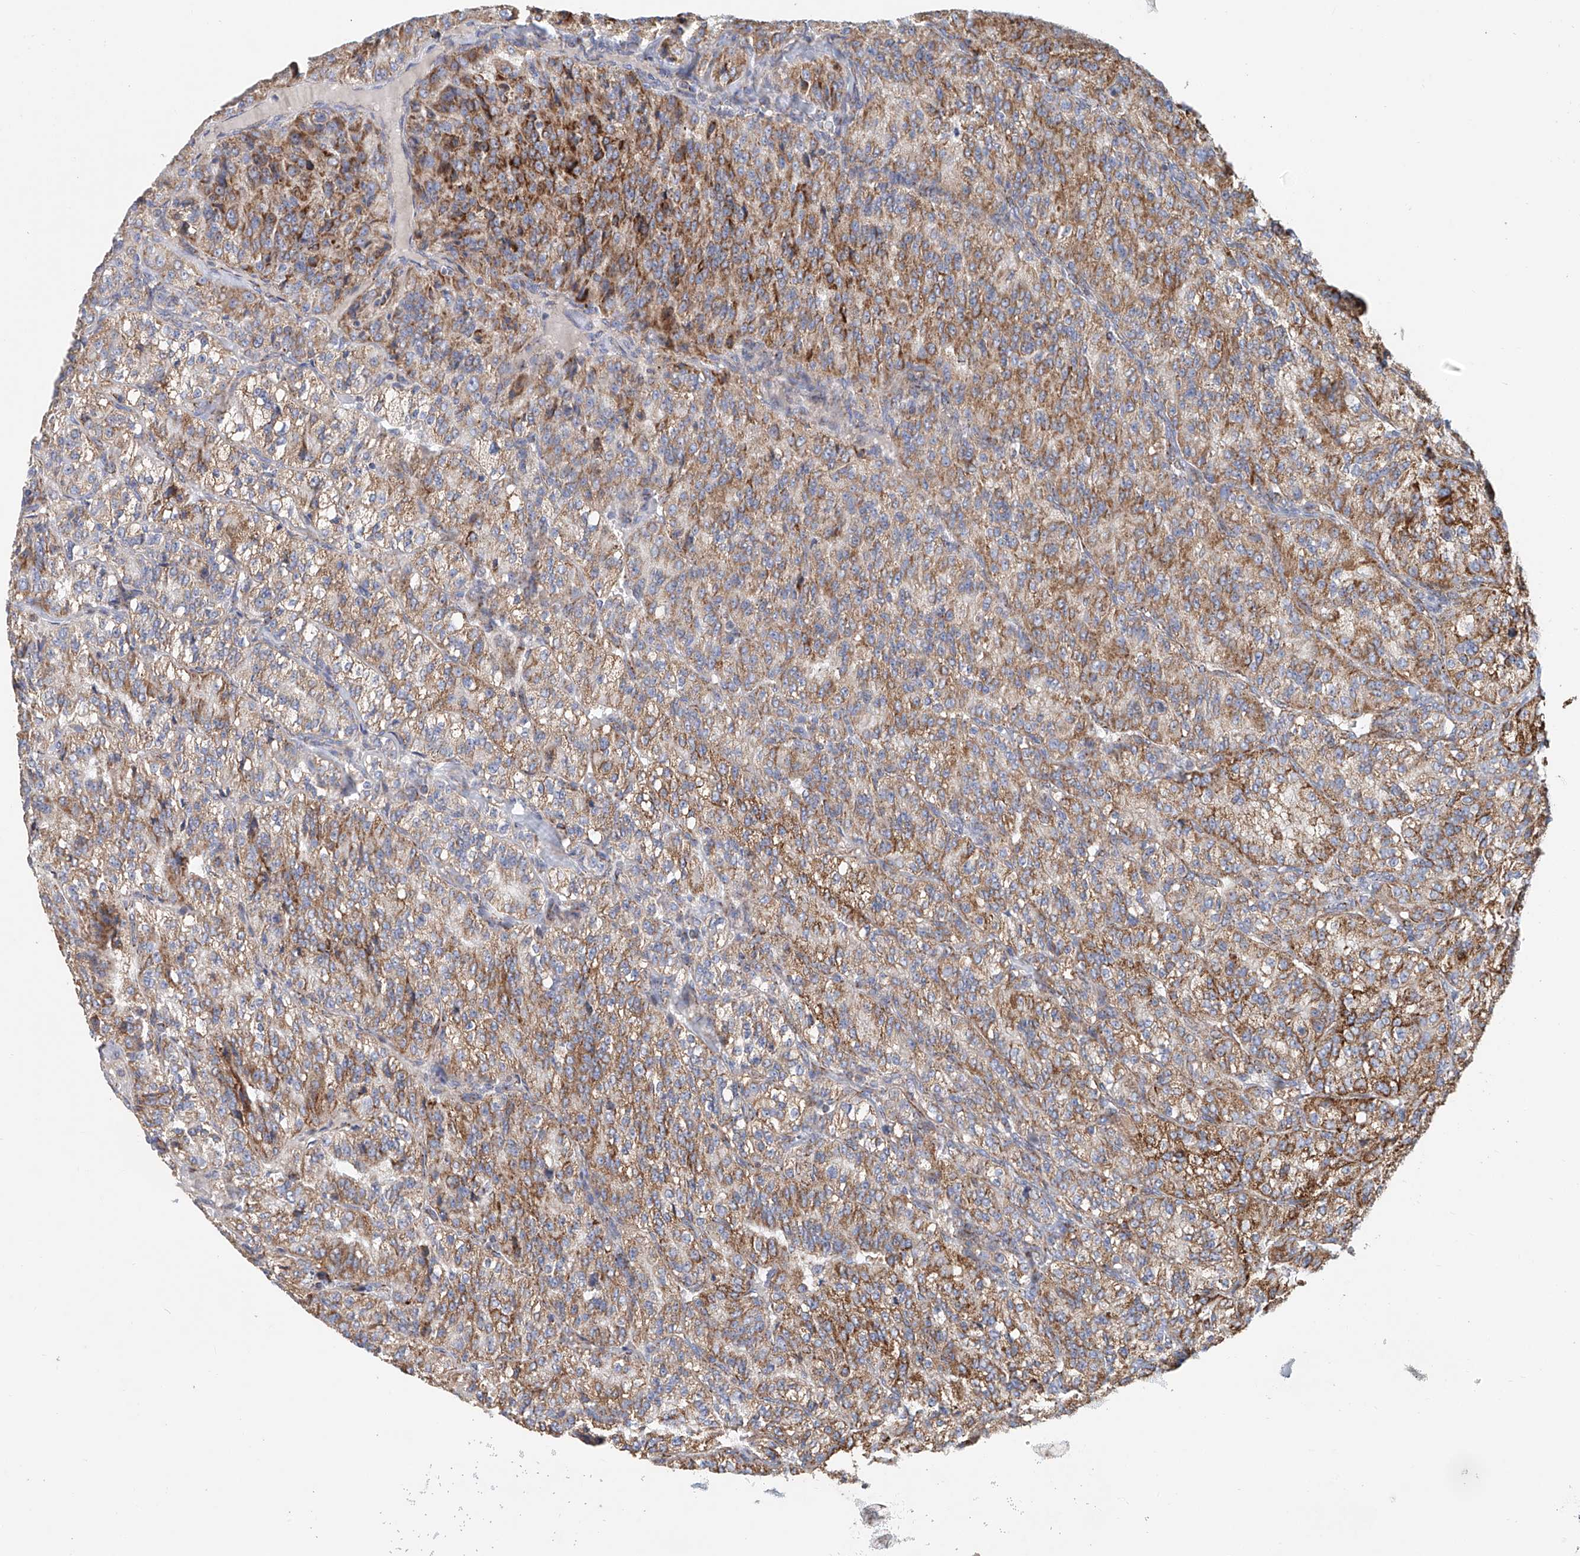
{"staining": {"intensity": "moderate", "quantity": ">75%", "location": "cytoplasmic/membranous"}, "tissue": "renal cancer", "cell_type": "Tumor cells", "image_type": "cancer", "snomed": [{"axis": "morphology", "description": "Adenocarcinoma, NOS"}, {"axis": "topography", "description": "Kidney"}], "caption": "DAB (3,3'-diaminobenzidine) immunohistochemical staining of renal adenocarcinoma displays moderate cytoplasmic/membranous protein positivity in approximately >75% of tumor cells.", "gene": "MCL1", "patient": {"sex": "female", "age": 63}}